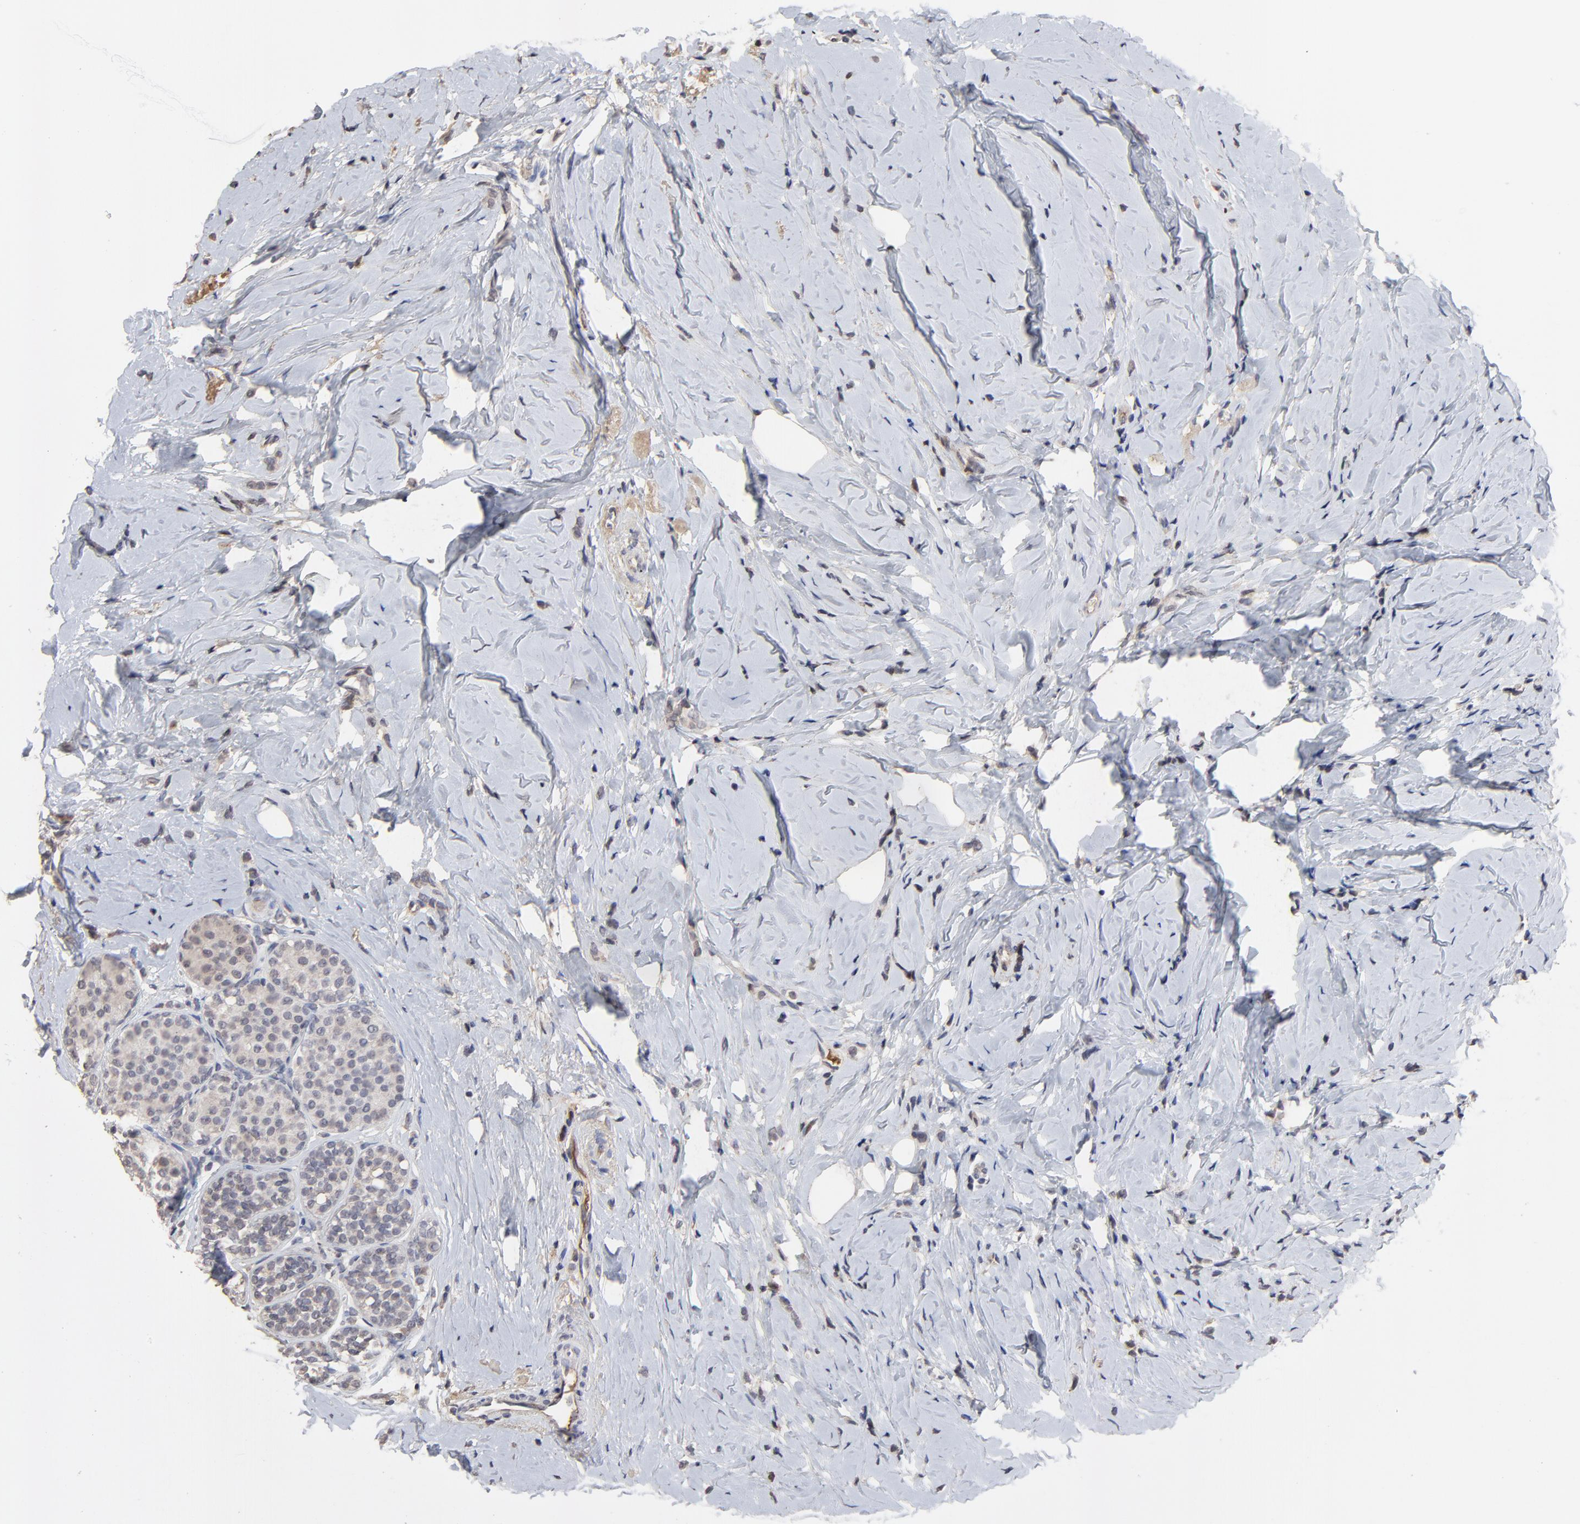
{"staining": {"intensity": "weak", "quantity": ">75%", "location": "cytoplasmic/membranous"}, "tissue": "breast cancer", "cell_type": "Tumor cells", "image_type": "cancer", "snomed": [{"axis": "morphology", "description": "Lobular carcinoma"}, {"axis": "topography", "description": "Breast"}], "caption": "This photomicrograph shows IHC staining of lobular carcinoma (breast), with low weak cytoplasmic/membranous expression in approximately >75% of tumor cells.", "gene": "VPREB3", "patient": {"sex": "female", "age": 64}}